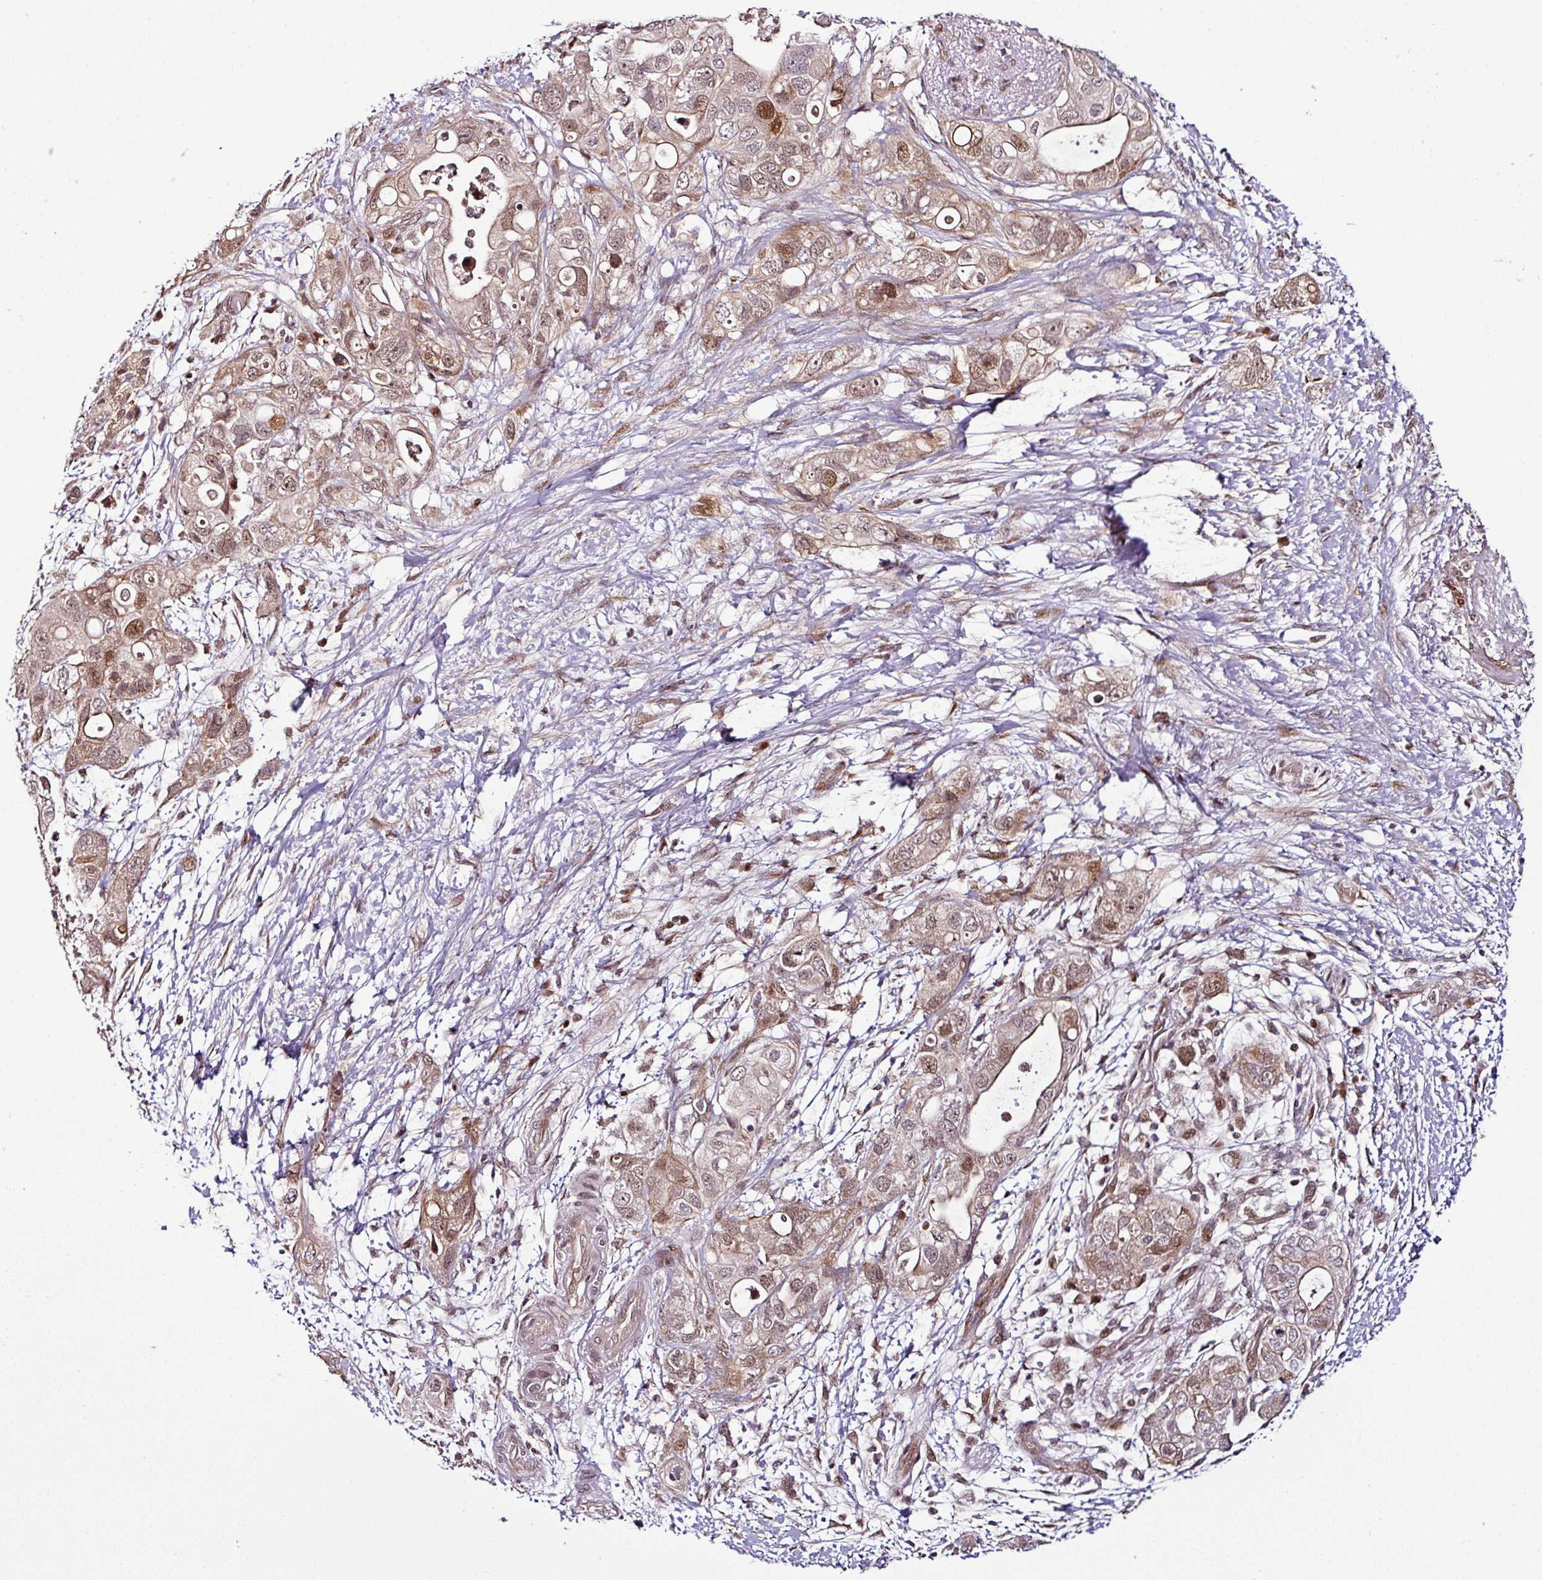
{"staining": {"intensity": "moderate", "quantity": "25%-75%", "location": "cytoplasmic/membranous,nuclear"}, "tissue": "pancreatic cancer", "cell_type": "Tumor cells", "image_type": "cancer", "snomed": [{"axis": "morphology", "description": "Adenocarcinoma, NOS"}, {"axis": "topography", "description": "Pancreas"}], "caption": "Moderate cytoplasmic/membranous and nuclear staining is appreciated in approximately 25%-75% of tumor cells in pancreatic cancer (adenocarcinoma).", "gene": "COPRS", "patient": {"sex": "female", "age": 72}}